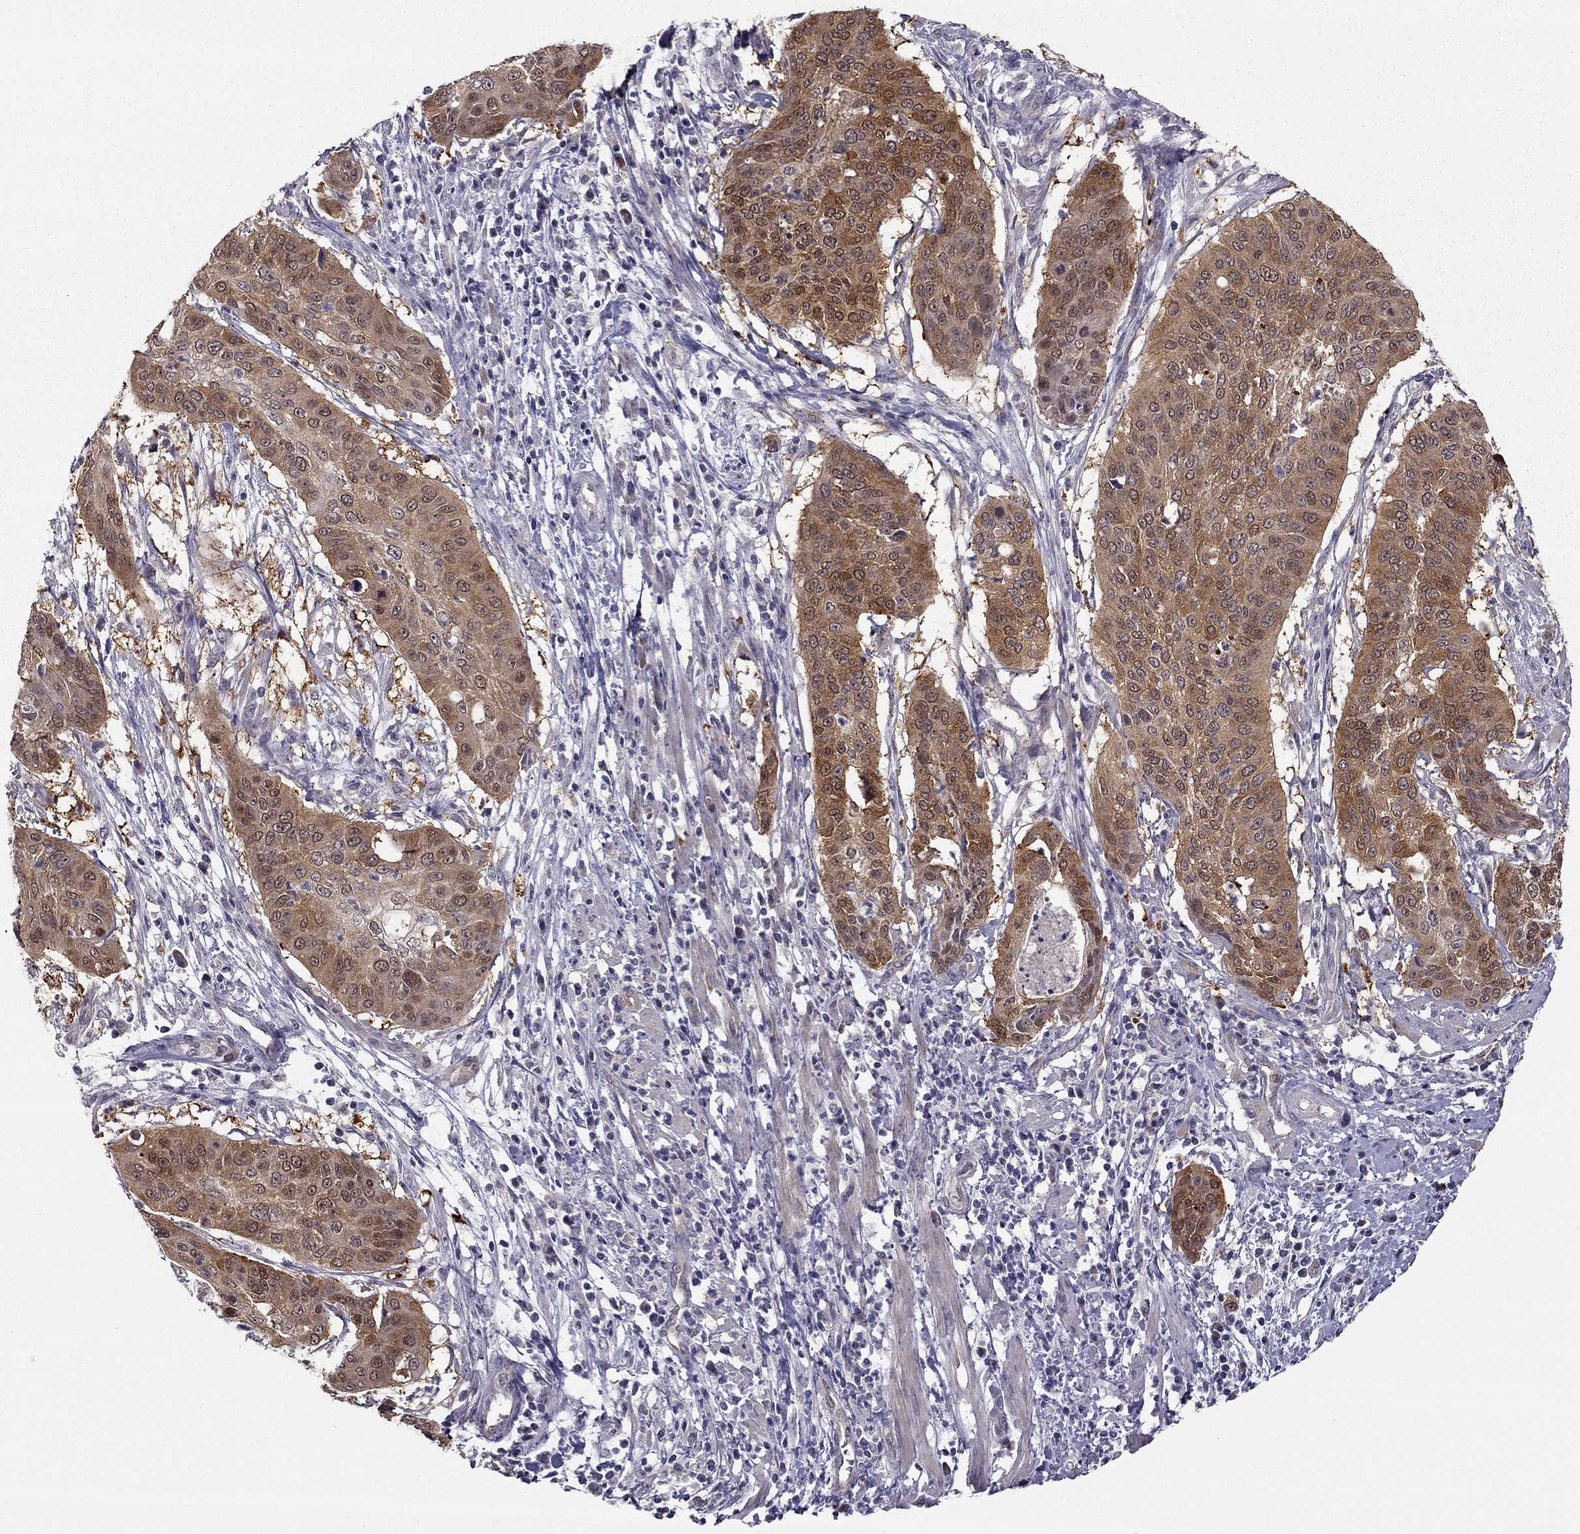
{"staining": {"intensity": "moderate", "quantity": ">75%", "location": "cytoplasmic/membranous,nuclear"}, "tissue": "cervical cancer", "cell_type": "Tumor cells", "image_type": "cancer", "snomed": [{"axis": "morphology", "description": "Squamous cell carcinoma, NOS"}, {"axis": "topography", "description": "Cervix"}], "caption": "An image of cervical cancer (squamous cell carcinoma) stained for a protein reveals moderate cytoplasmic/membranous and nuclear brown staining in tumor cells.", "gene": "NQO1", "patient": {"sex": "female", "age": 39}}